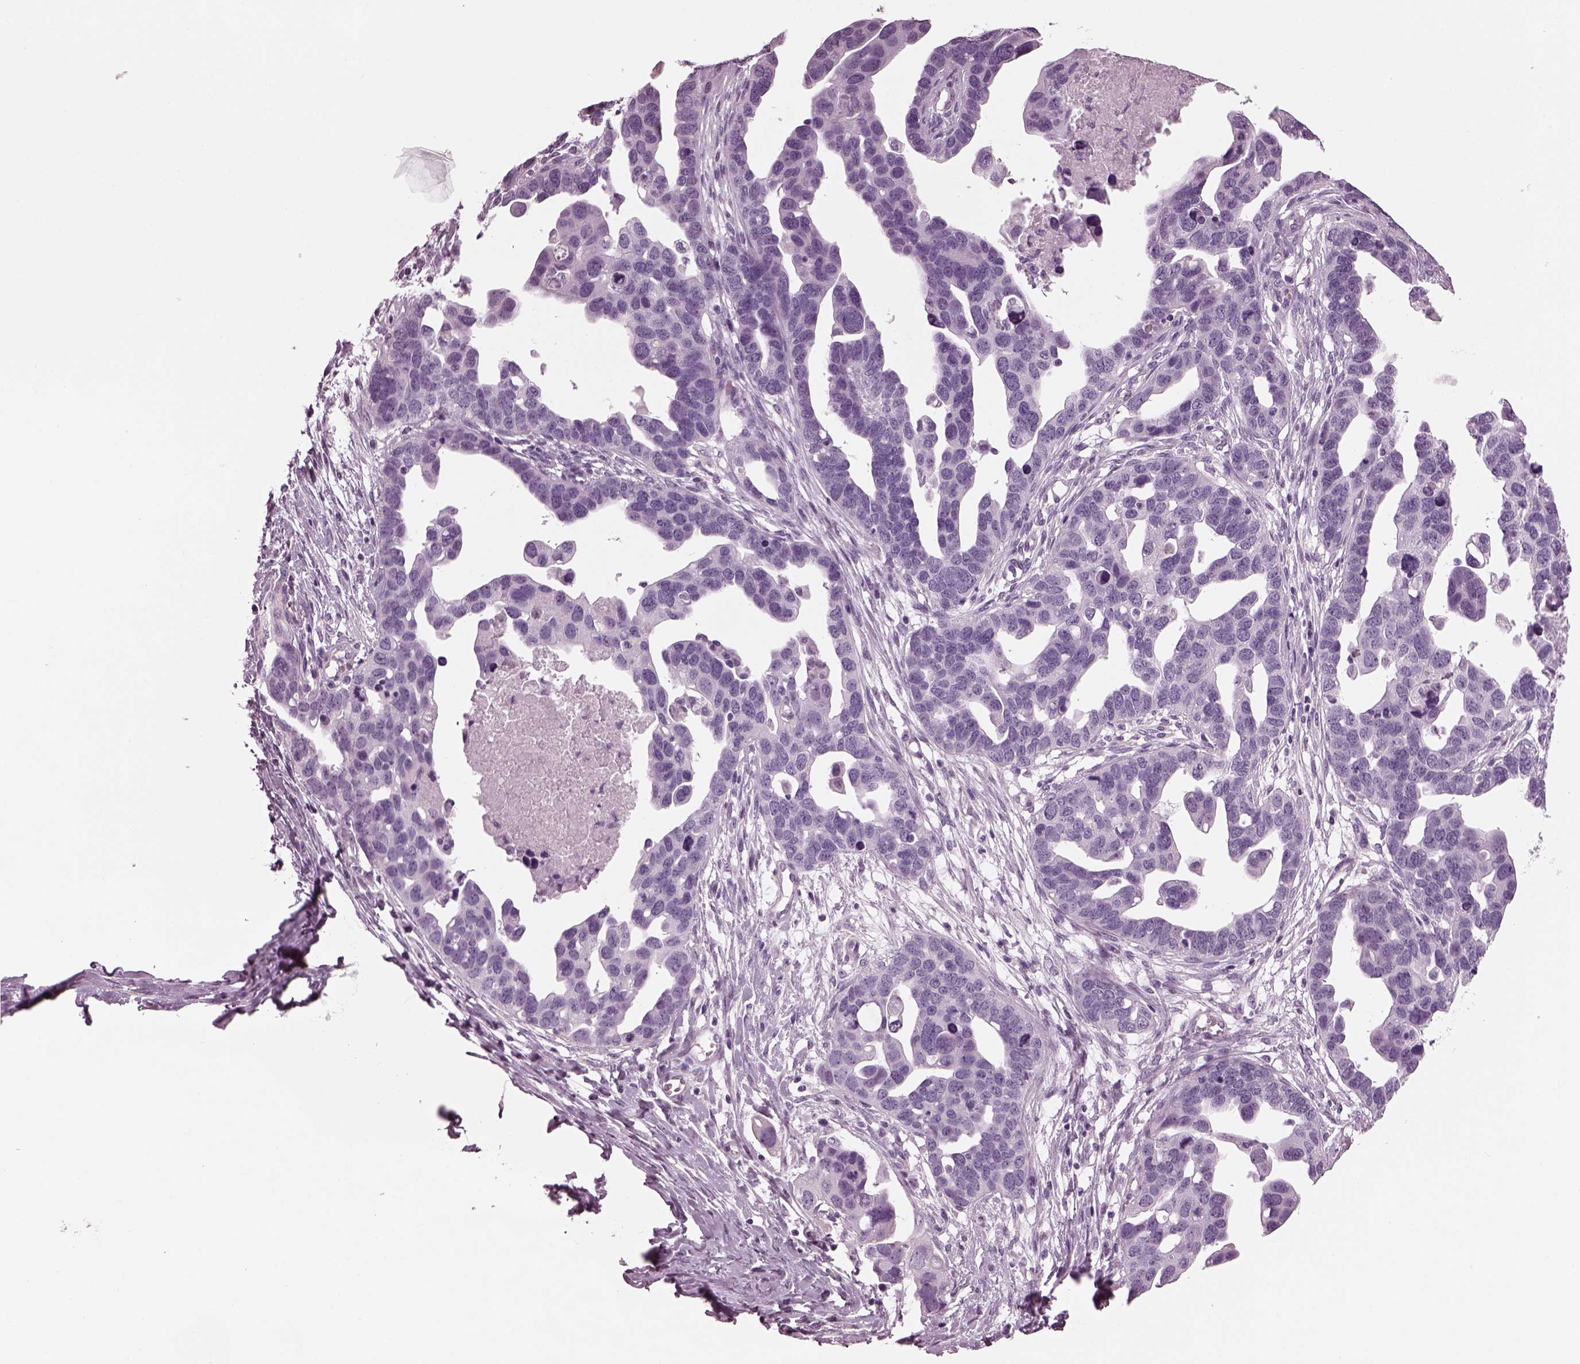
{"staining": {"intensity": "negative", "quantity": "none", "location": "none"}, "tissue": "ovarian cancer", "cell_type": "Tumor cells", "image_type": "cancer", "snomed": [{"axis": "morphology", "description": "Cystadenocarcinoma, serous, NOS"}, {"axis": "topography", "description": "Ovary"}], "caption": "There is no significant staining in tumor cells of serous cystadenocarcinoma (ovarian).", "gene": "TPPP2", "patient": {"sex": "female", "age": 54}}